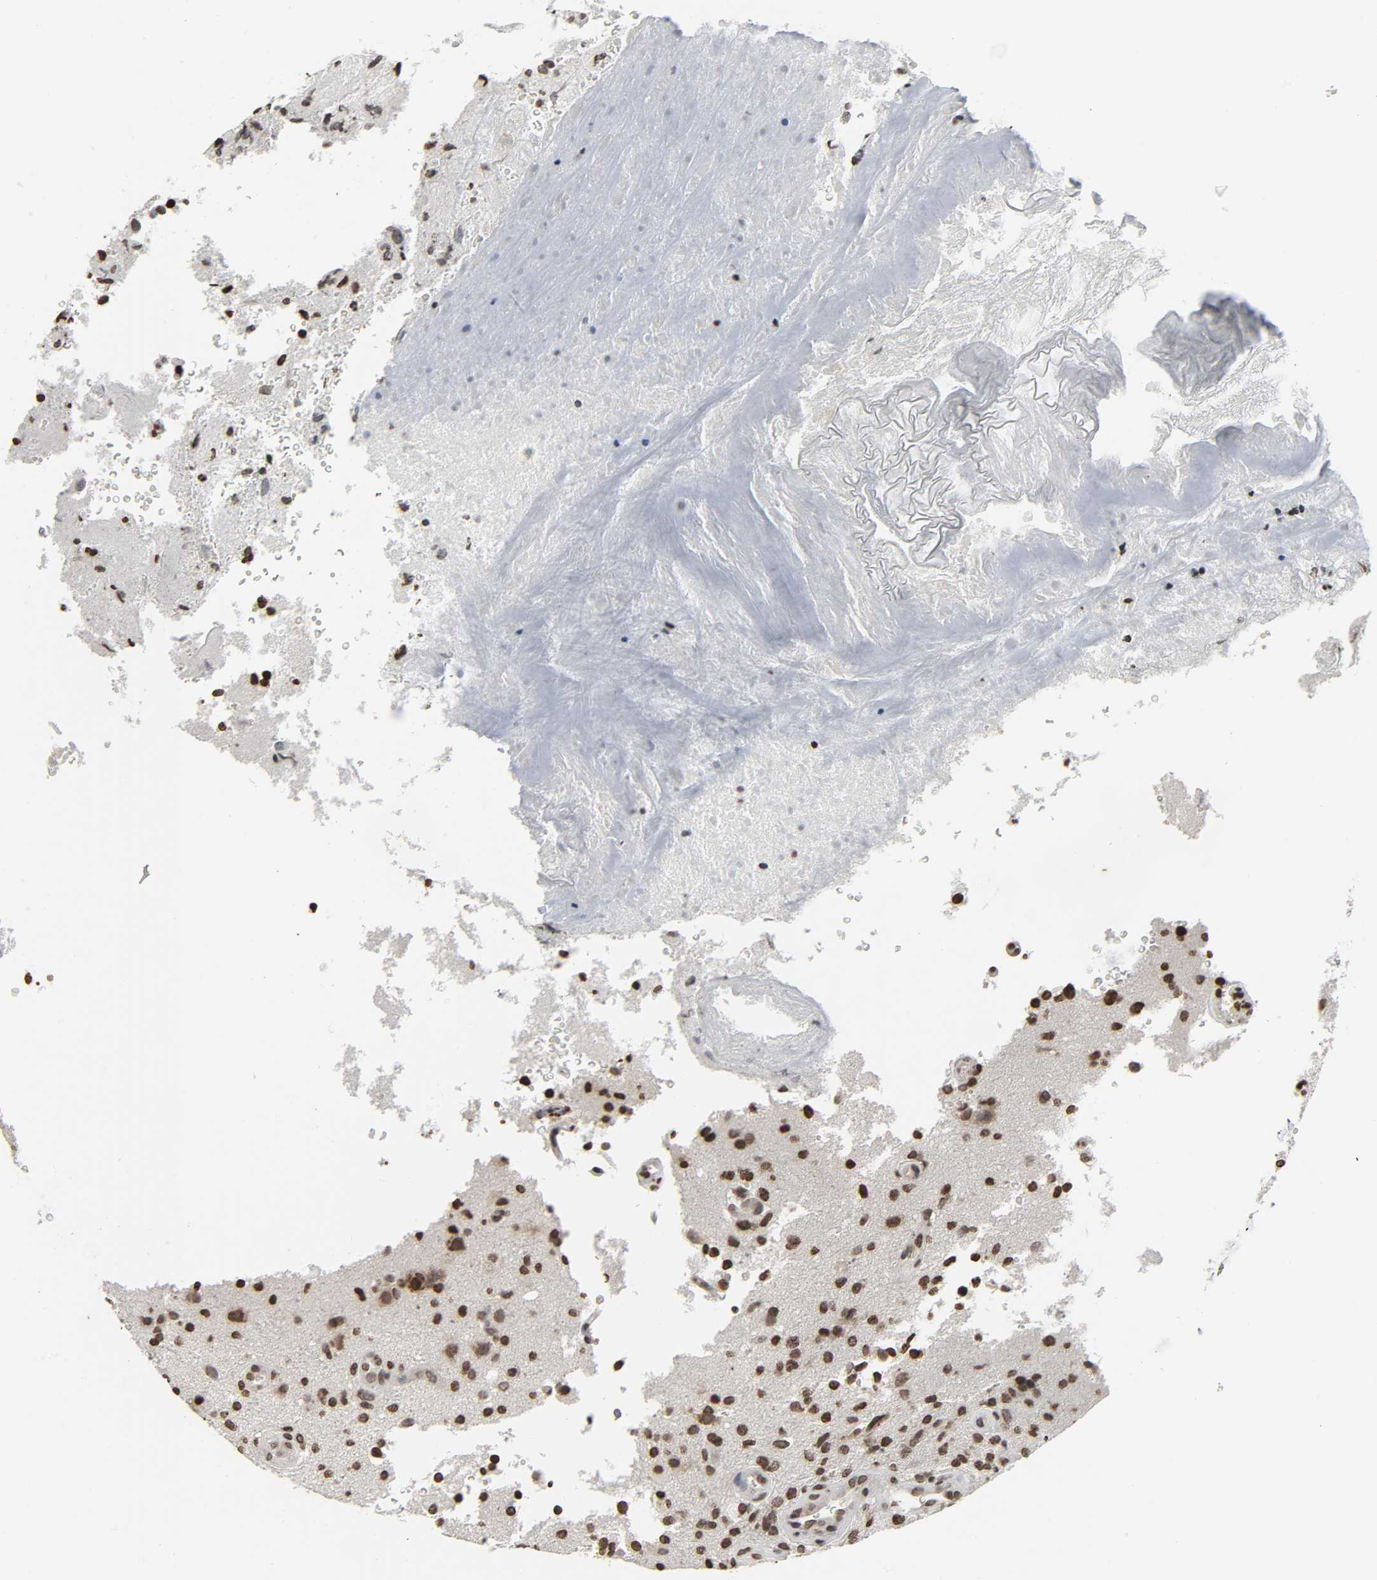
{"staining": {"intensity": "moderate", "quantity": ">75%", "location": "nuclear"}, "tissue": "glioma", "cell_type": "Tumor cells", "image_type": "cancer", "snomed": [{"axis": "morphology", "description": "Normal tissue, NOS"}, {"axis": "morphology", "description": "Glioma, malignant, High grade"}, {"axis": "topography", "description": "Cerebral cortex"}], "caption": "Glioma tissue demonstrates moderate nuclear staining in approximately >75% of tumor cells, visualized by immunohistochemistry. The staining was performed using DAB, with brown indicating positive protein expression. Nuclei are stained blue with hematoxylin.", "gene": "ELAVL1", "patient": {"sex": "male", "age": 75}}